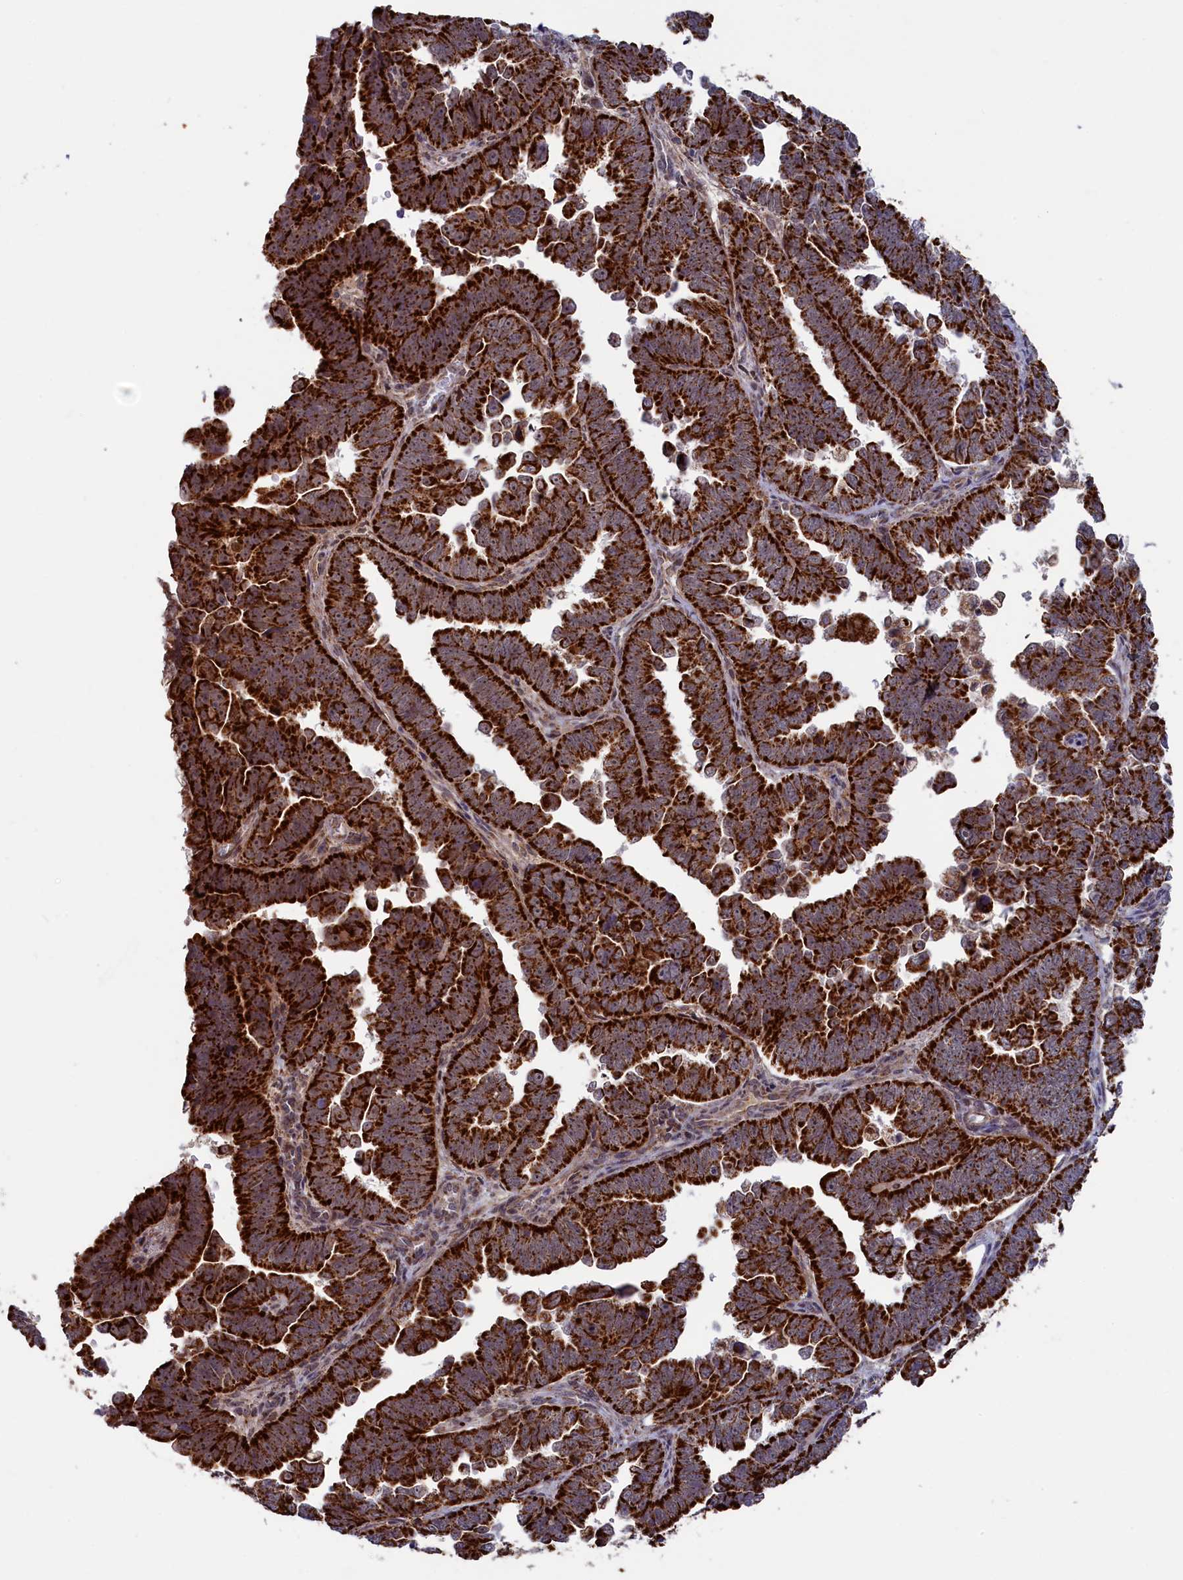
{"staining": {"intensity": "strong", "quantity": ">75%", "location": "cytoplasmic/membranous"}, "tissue": "endometrial cancer", "cell_type": "Tumor cells", "image_type": "cancer", "snomed": [{"axis": "morphology", "description": "Adenocarcinoma, NOS"}, {"axis": "topography", "description": "Endometrium"}], "caption": "Strong cytoplasmic/membranous expression is identified in approximately >75% of tumor cells in endometrial cancer.", "gene": "DUS3L", "patient": {"sex": "female", "age": 75}}